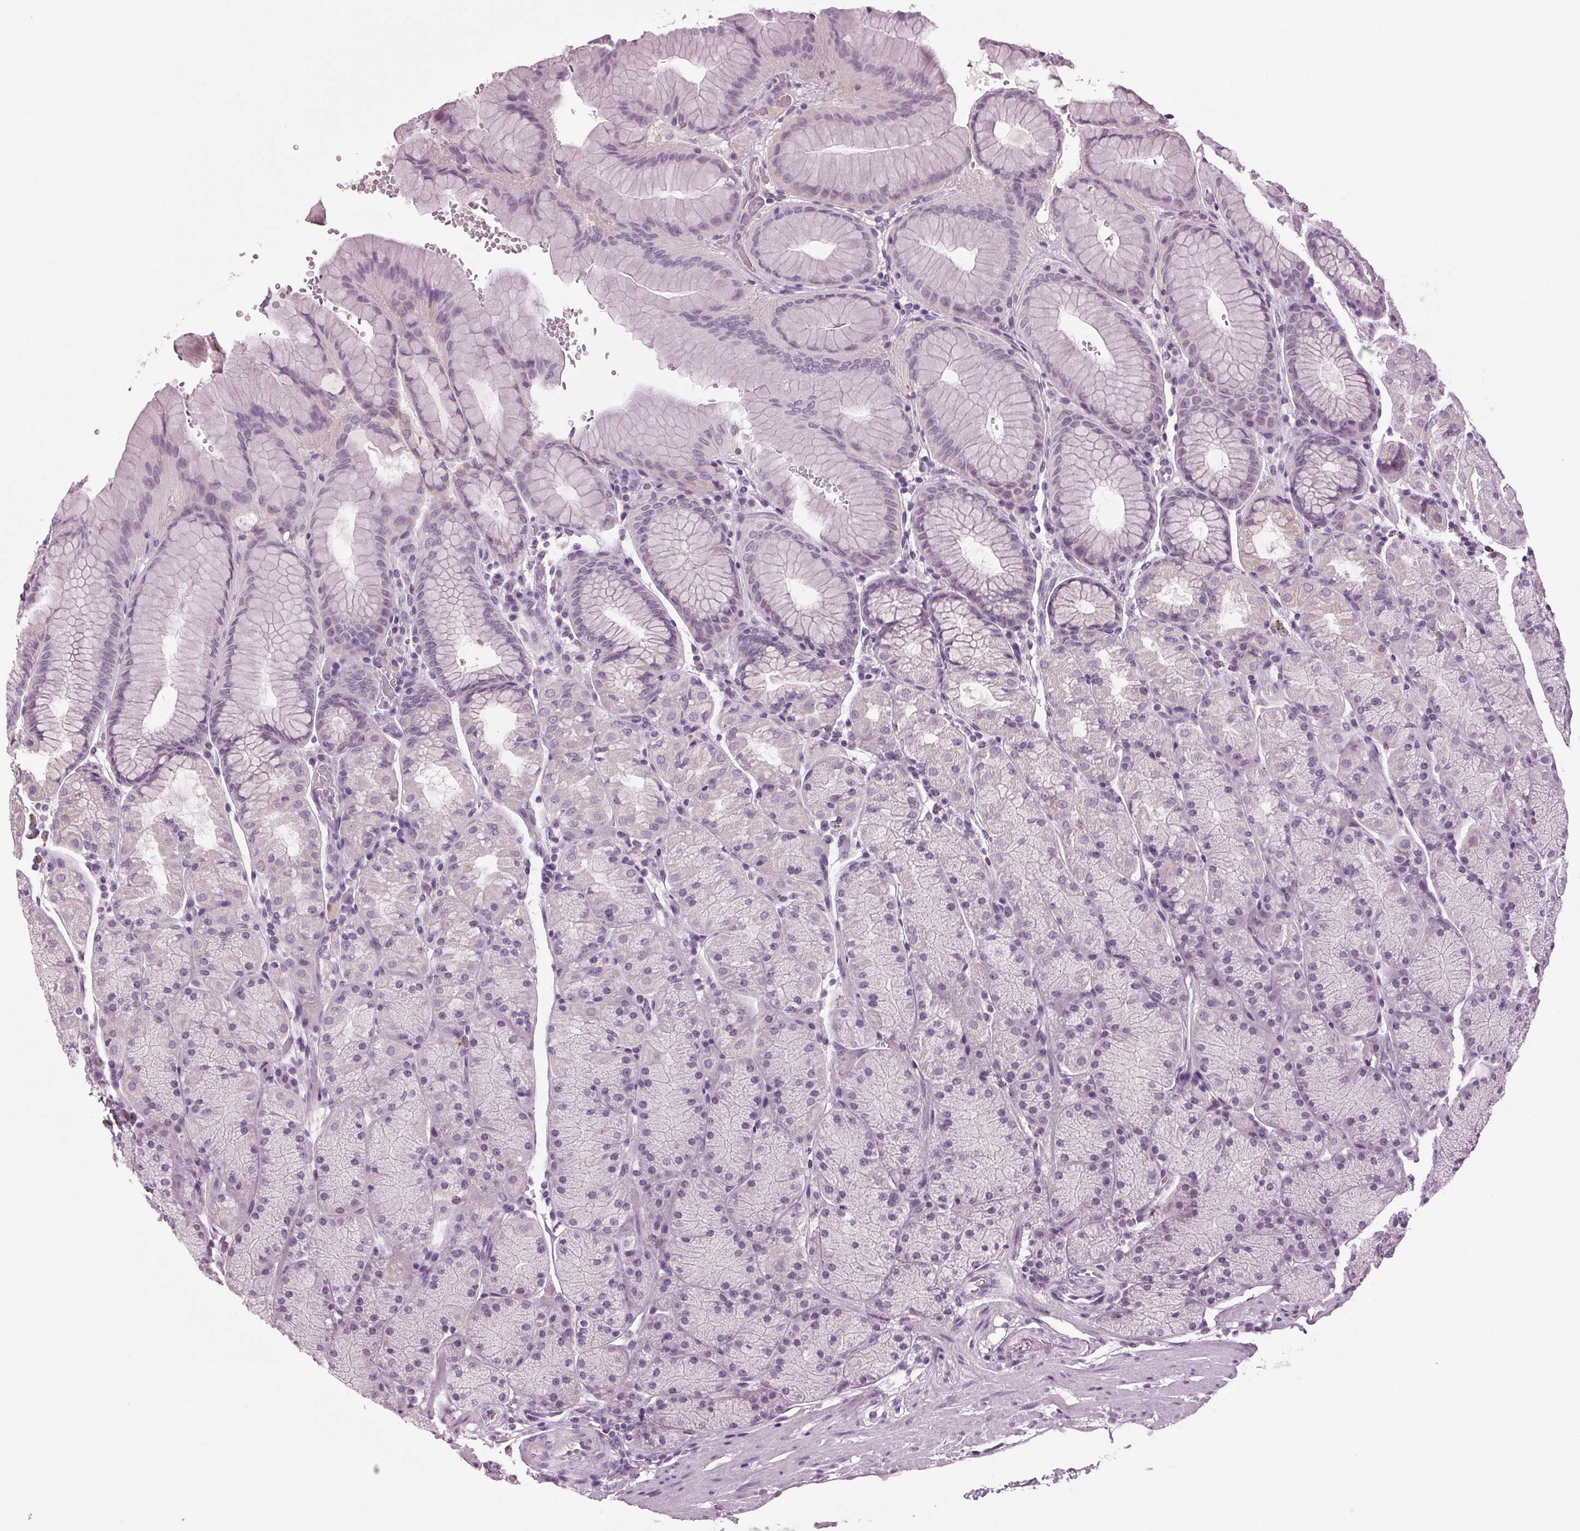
{"staining": {"intensity": "negative", "quantity": "none", "location": "none"}, "tissue": "stomach", "cell_type": "Glandular cells", "image_type": "normal", "snomed": [{"axis": "morphology", "description": "Normal tissue, NOS"}, {"axis": "topography", "description": "Stomach, upper"}, {"axis": "topography", "description": "Stomach"}], "caption": "Protein analysis of normal stomach reveals no significant expression in glandular cells.", "gene": "DNAH12", "patient": {"sex": "male", "age": 76}}